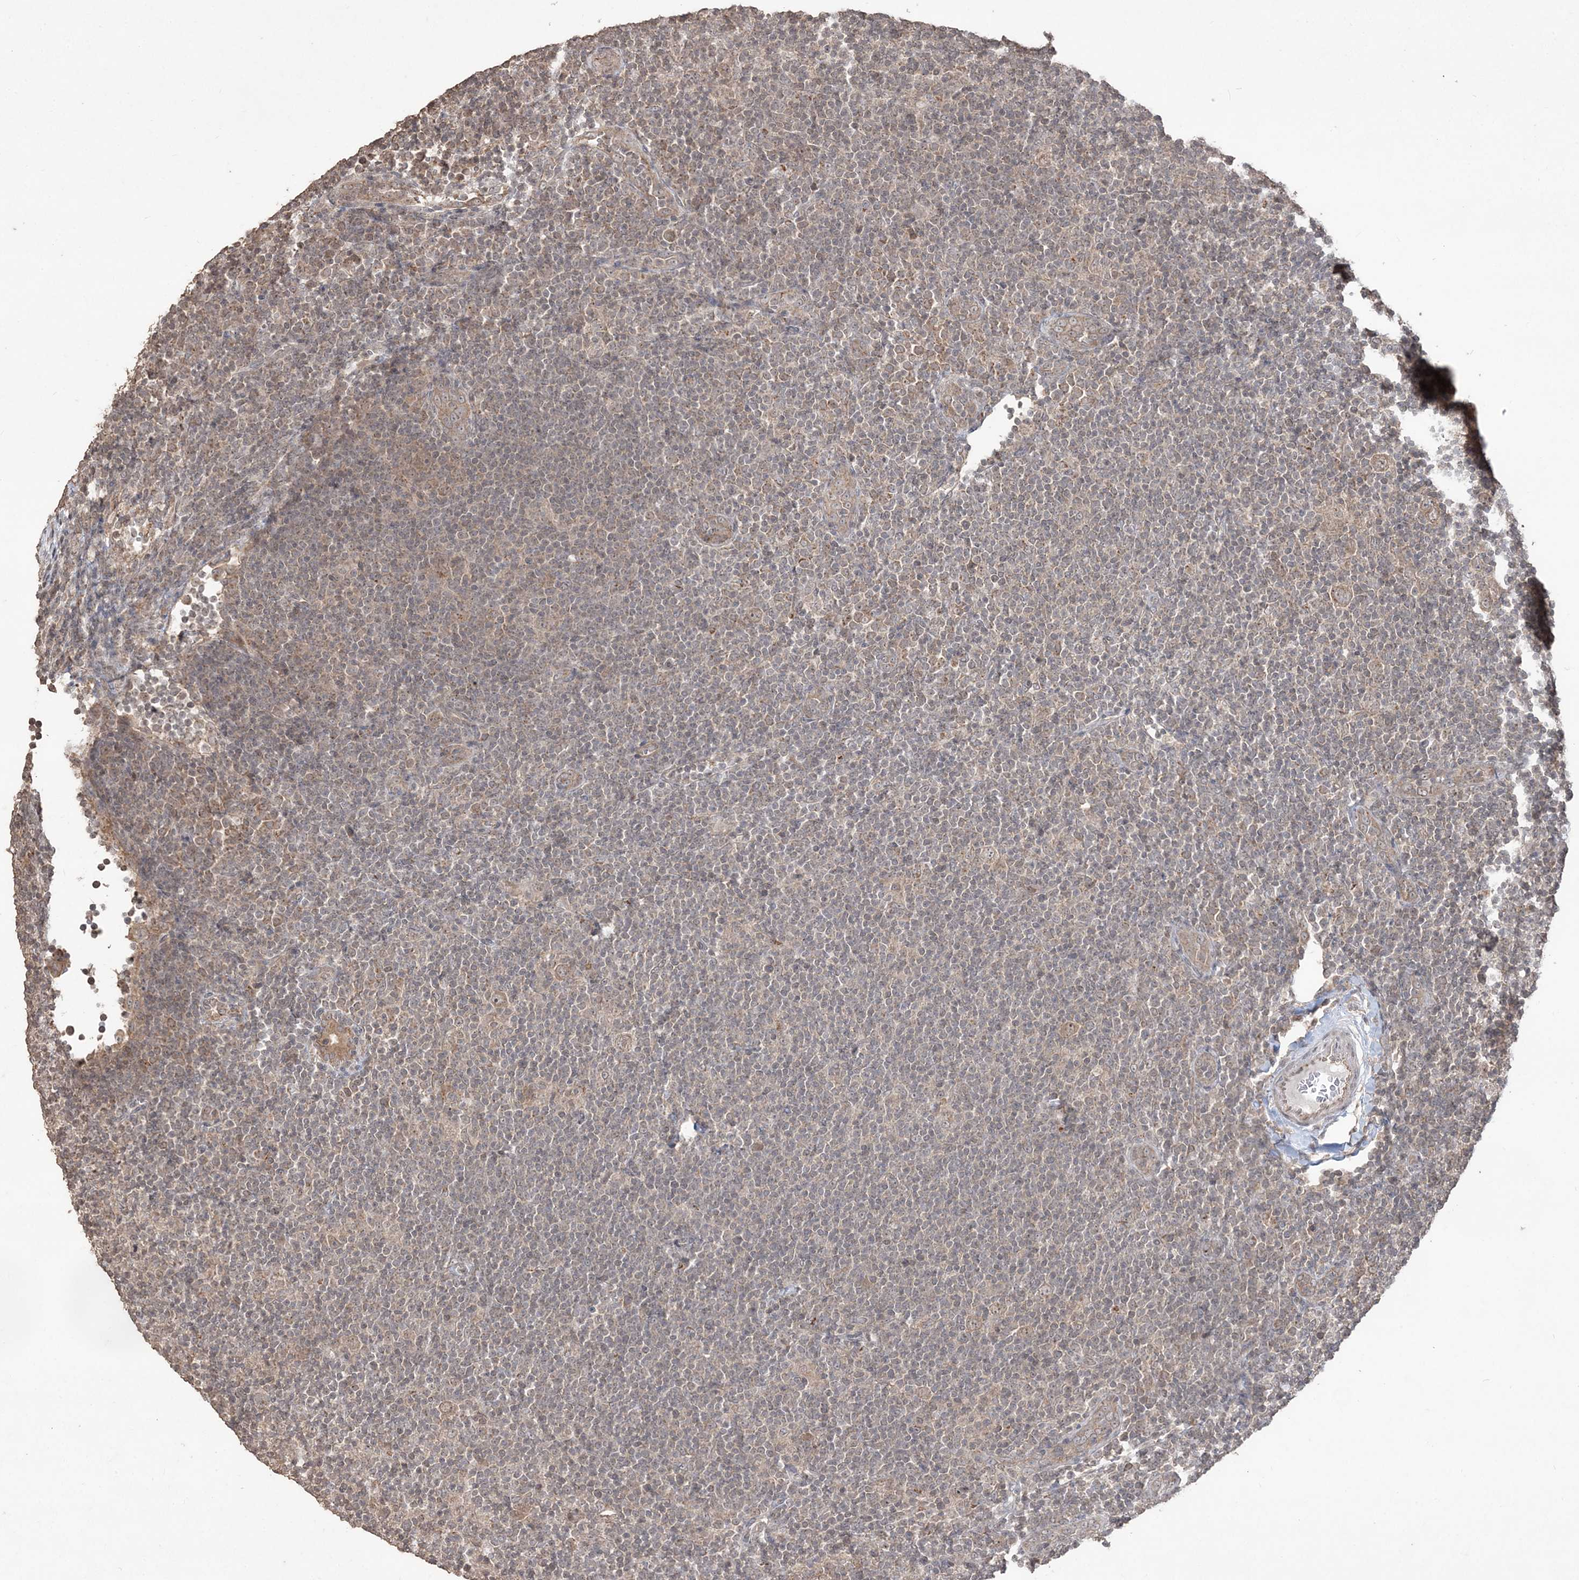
{"staining": {"intensity": "weak", "quantity": ">75%", "location": "cytoplasmic/membranous"}, "tissue": "lymphoma", "cell_type": "Tumor cells", "image_type": "cancer", "snomed": [{"axis": "morphology", "description": "Hodgkin's disease, NOS"}, {"axis": "topography", "description": "Lymph node"}], "caption": "Protein staining of lymphoma tissue demonstrates weak cytoplasmic/membranous expression in approximately >75% of tumor cells.", "gene": "EHHADH", "patient": {"sex": "female", "age": 57}}